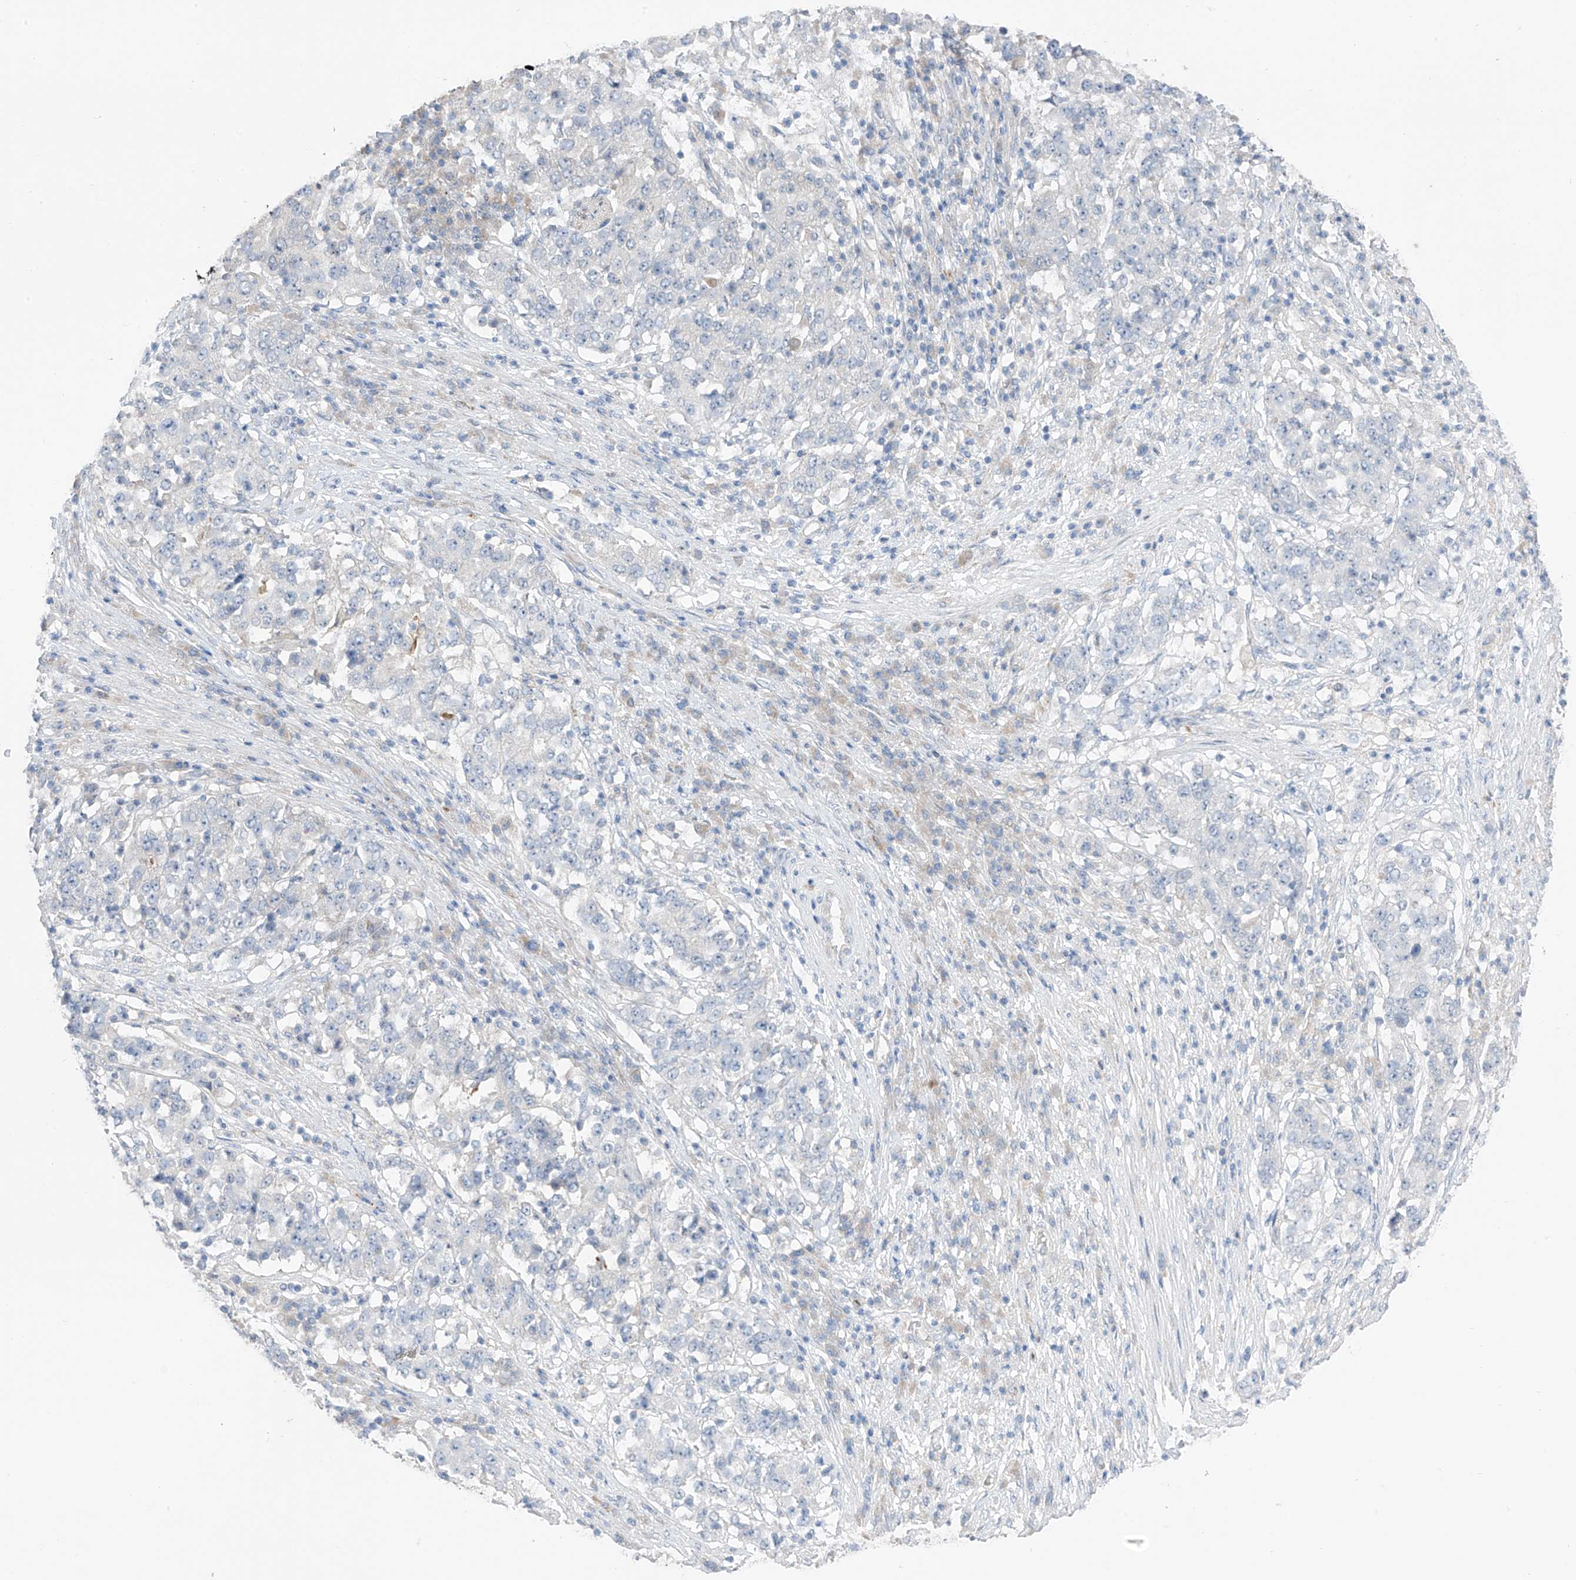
{"staining": {"intensity": "negative", "quantity": "none", "location": "none"}, "tissue": "stomach cancer", "cell_type": "Tumor cells", "image_type": "cancer", "snomed": [{"axis": "morphology", "description": "Adenocarcinoma, NOS"}, {"axis": "topography", "description": "Stomach"}], "caption": "Tumor cells show no significant expression in stomach cancer. (Immunohistochemistry (ihc), brightfield microscopy, high magnification).", "gene": "NALCN", "patient": {"sex": "male", "age": 59}}